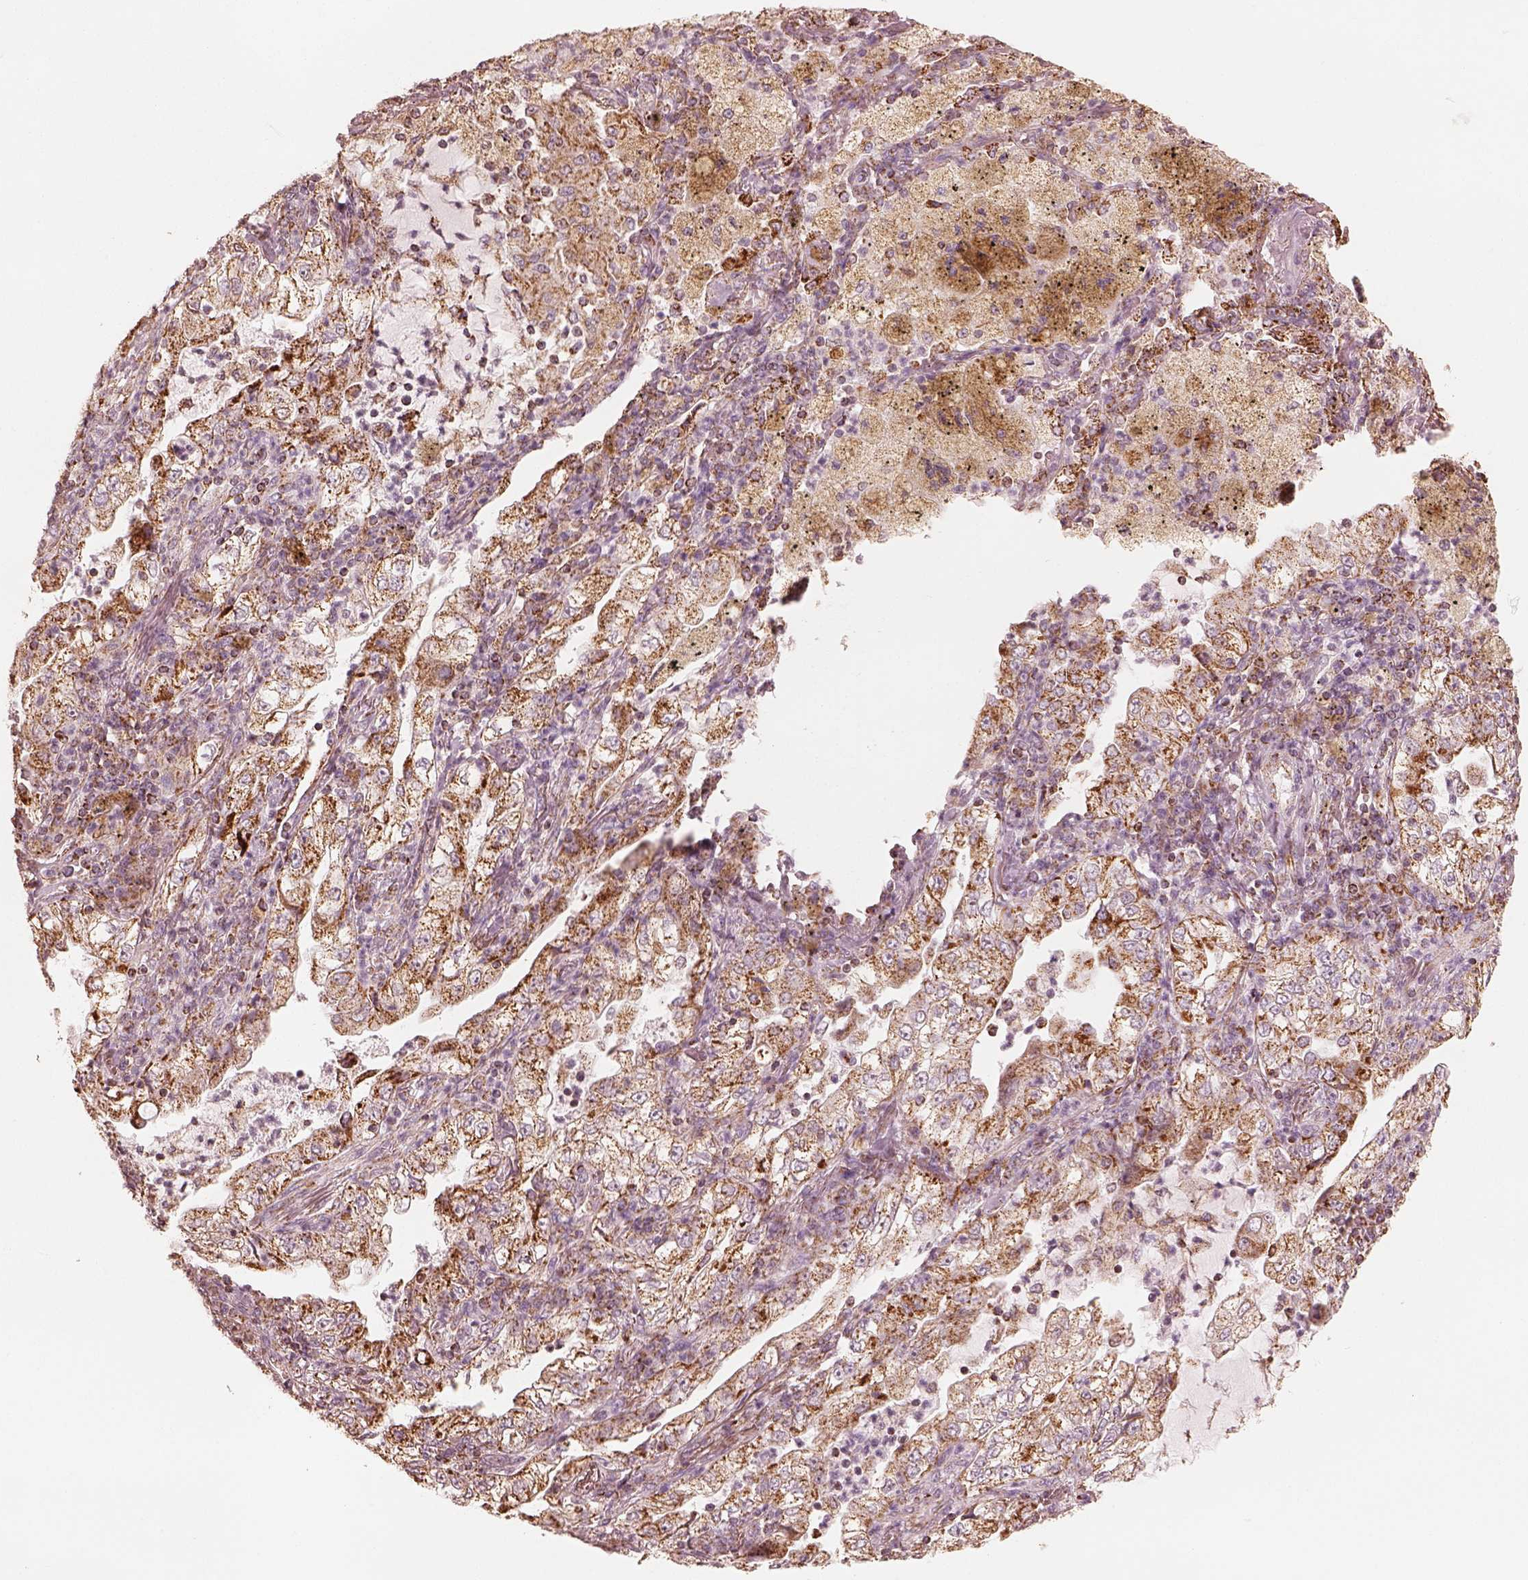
{"staining": {"intensity": "strong", "quantity": ">75%", "location": "cytoplasmic/membranous"}, "tissue": "lung cancer", "cell_type": "Tumor cells", "image_type": "cancer", "snomed": [{"axis": "morphology", "description": "Adenocarcinoma, NOS"}, {"axis": "topography", "description": "Lung"}], "caption": "High-power microscopy captured an immunohistochemistry (IHC) histopathology image of lung adenocarcinoma, revealing strong cytoplasmic/membranous staining in approximately >75% of tumor cells.", "gene": "ENTPD6", "patient": {"sex": "female", "age": 73}}